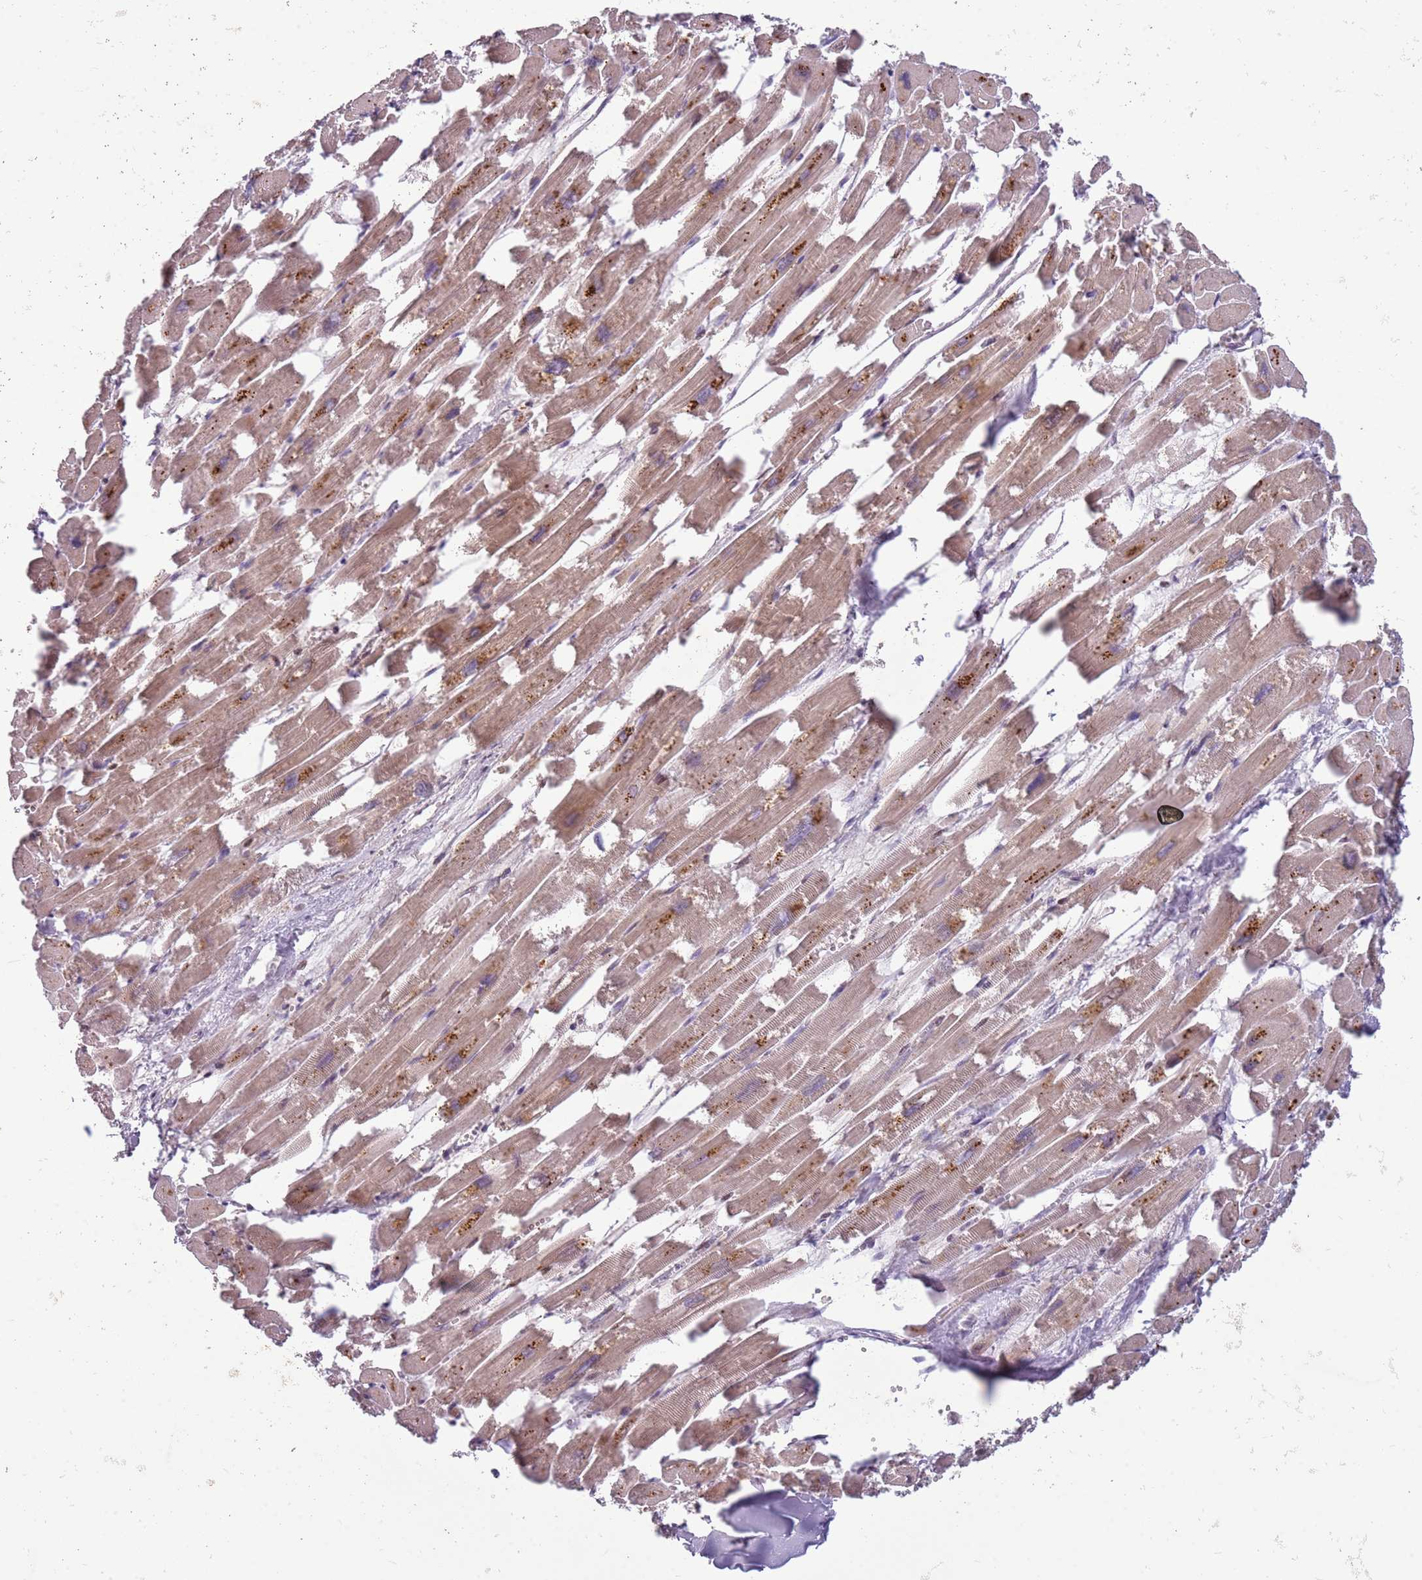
{"staining": {"intensity": "moderate", "quantity": ">75%", "location": "cytoplasmic/membranous"}, "tissue": "heart muscle", "cell_type": "Cardiomyocytes", "image_type": "normal", "snomed": [{"axis": "morphology", "description": "Normal tissue, NOS"}, {"axis": "topography", "description": "Heart"}], "caption": "Brown immunohistochemical staining in benign human heart muscle displays moderate cytoplasmic/membranous positivity in approximately >75% of cardiomyocytes. (DAB (3,3'-diaminobenzidine) IHC with brightfield microscopy, high magnification).", "gene": "PVRIG", "patient": {"sex": "male", "age": 54}}